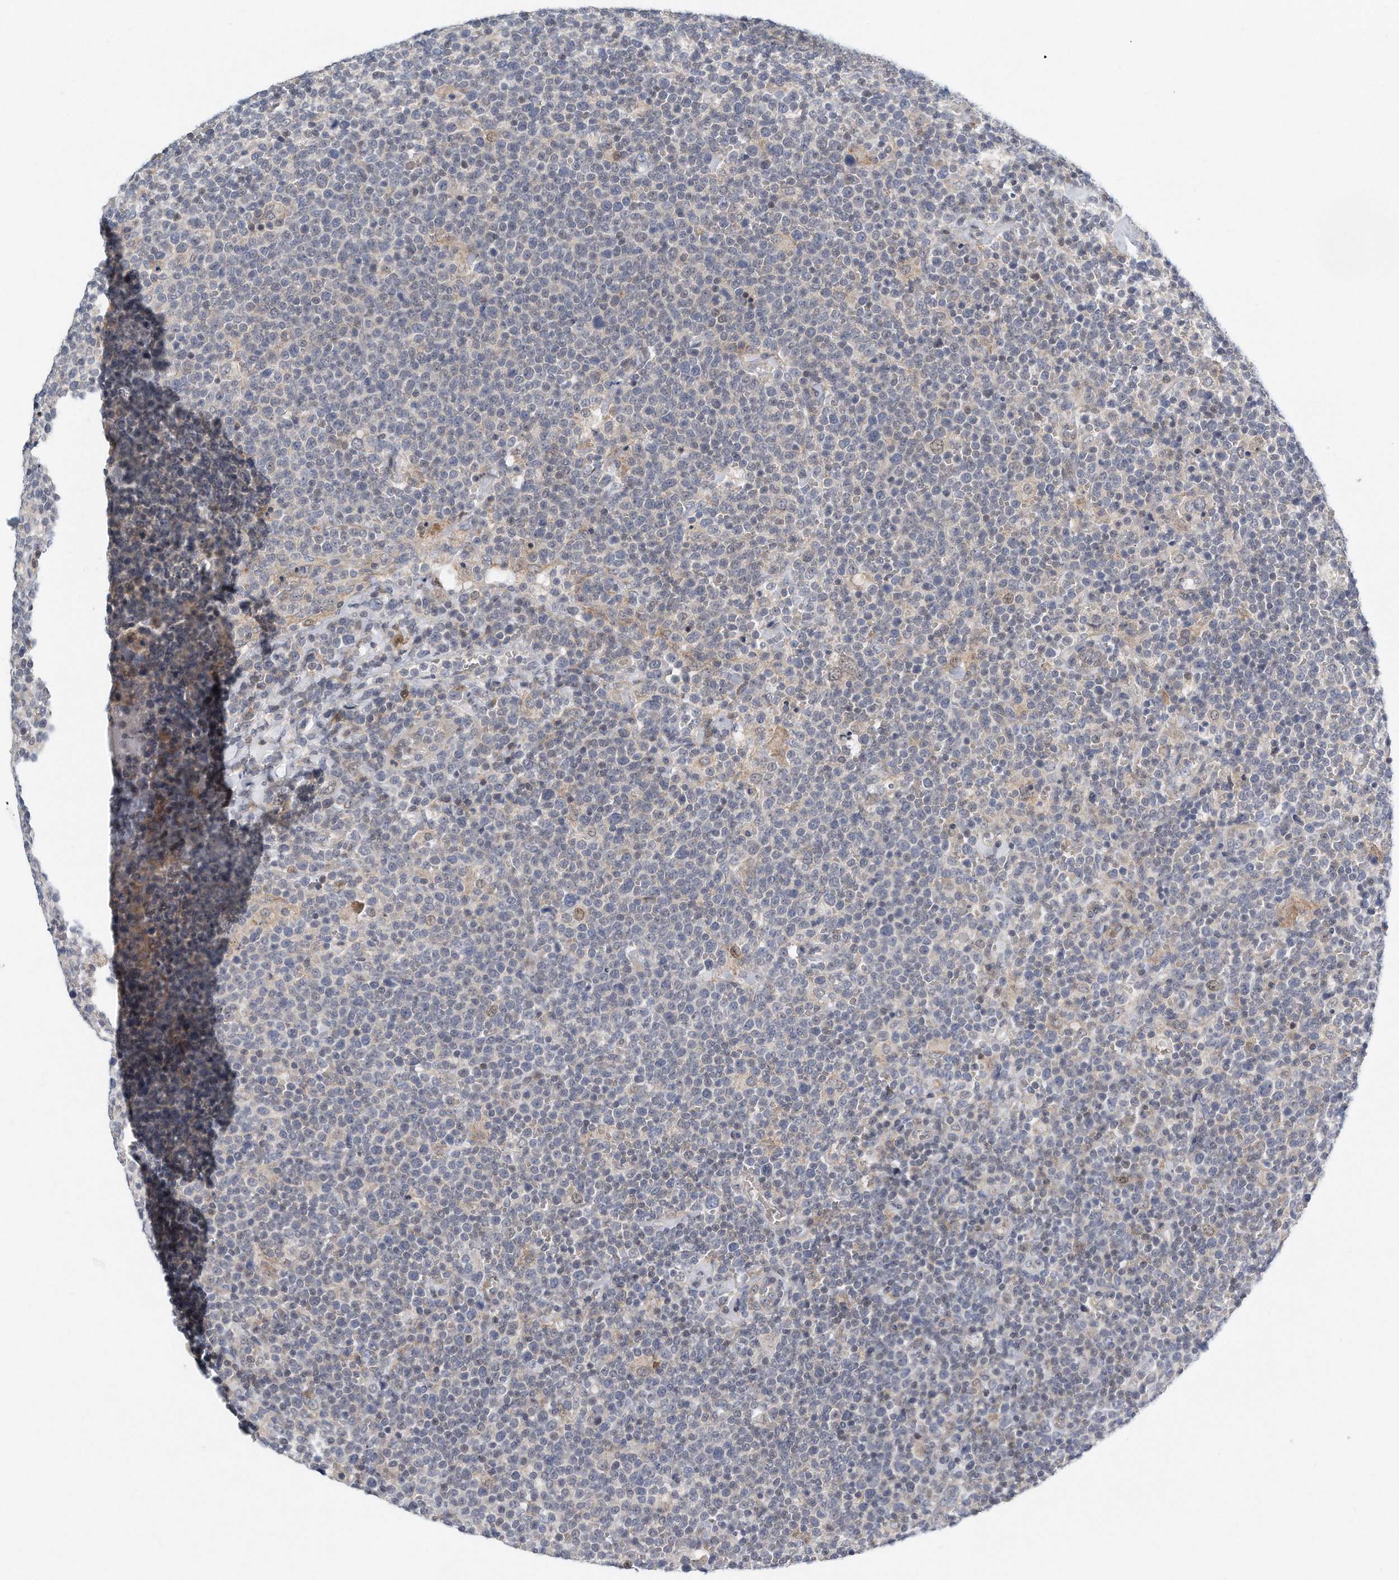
{"staining": {"intensity": "negative", "quantity": "none", "location": "none"}, "tissue": "lymphoma", "cell_type": "Tumor cells", "image_type": "cancer", "snomed": [{"axis": "morphology", "description": "Malignant lymphoma, non-Hodgkin's type, High grade"}, {"axis": "topography", "description": "Lymph node"}], "caption": "IHC micrograph of lymphoma stained for a protein (brown), which reveals no expression in tumor cells.", "gene": "VLDLR", "patient": {"sex": "male", "age": 61}}